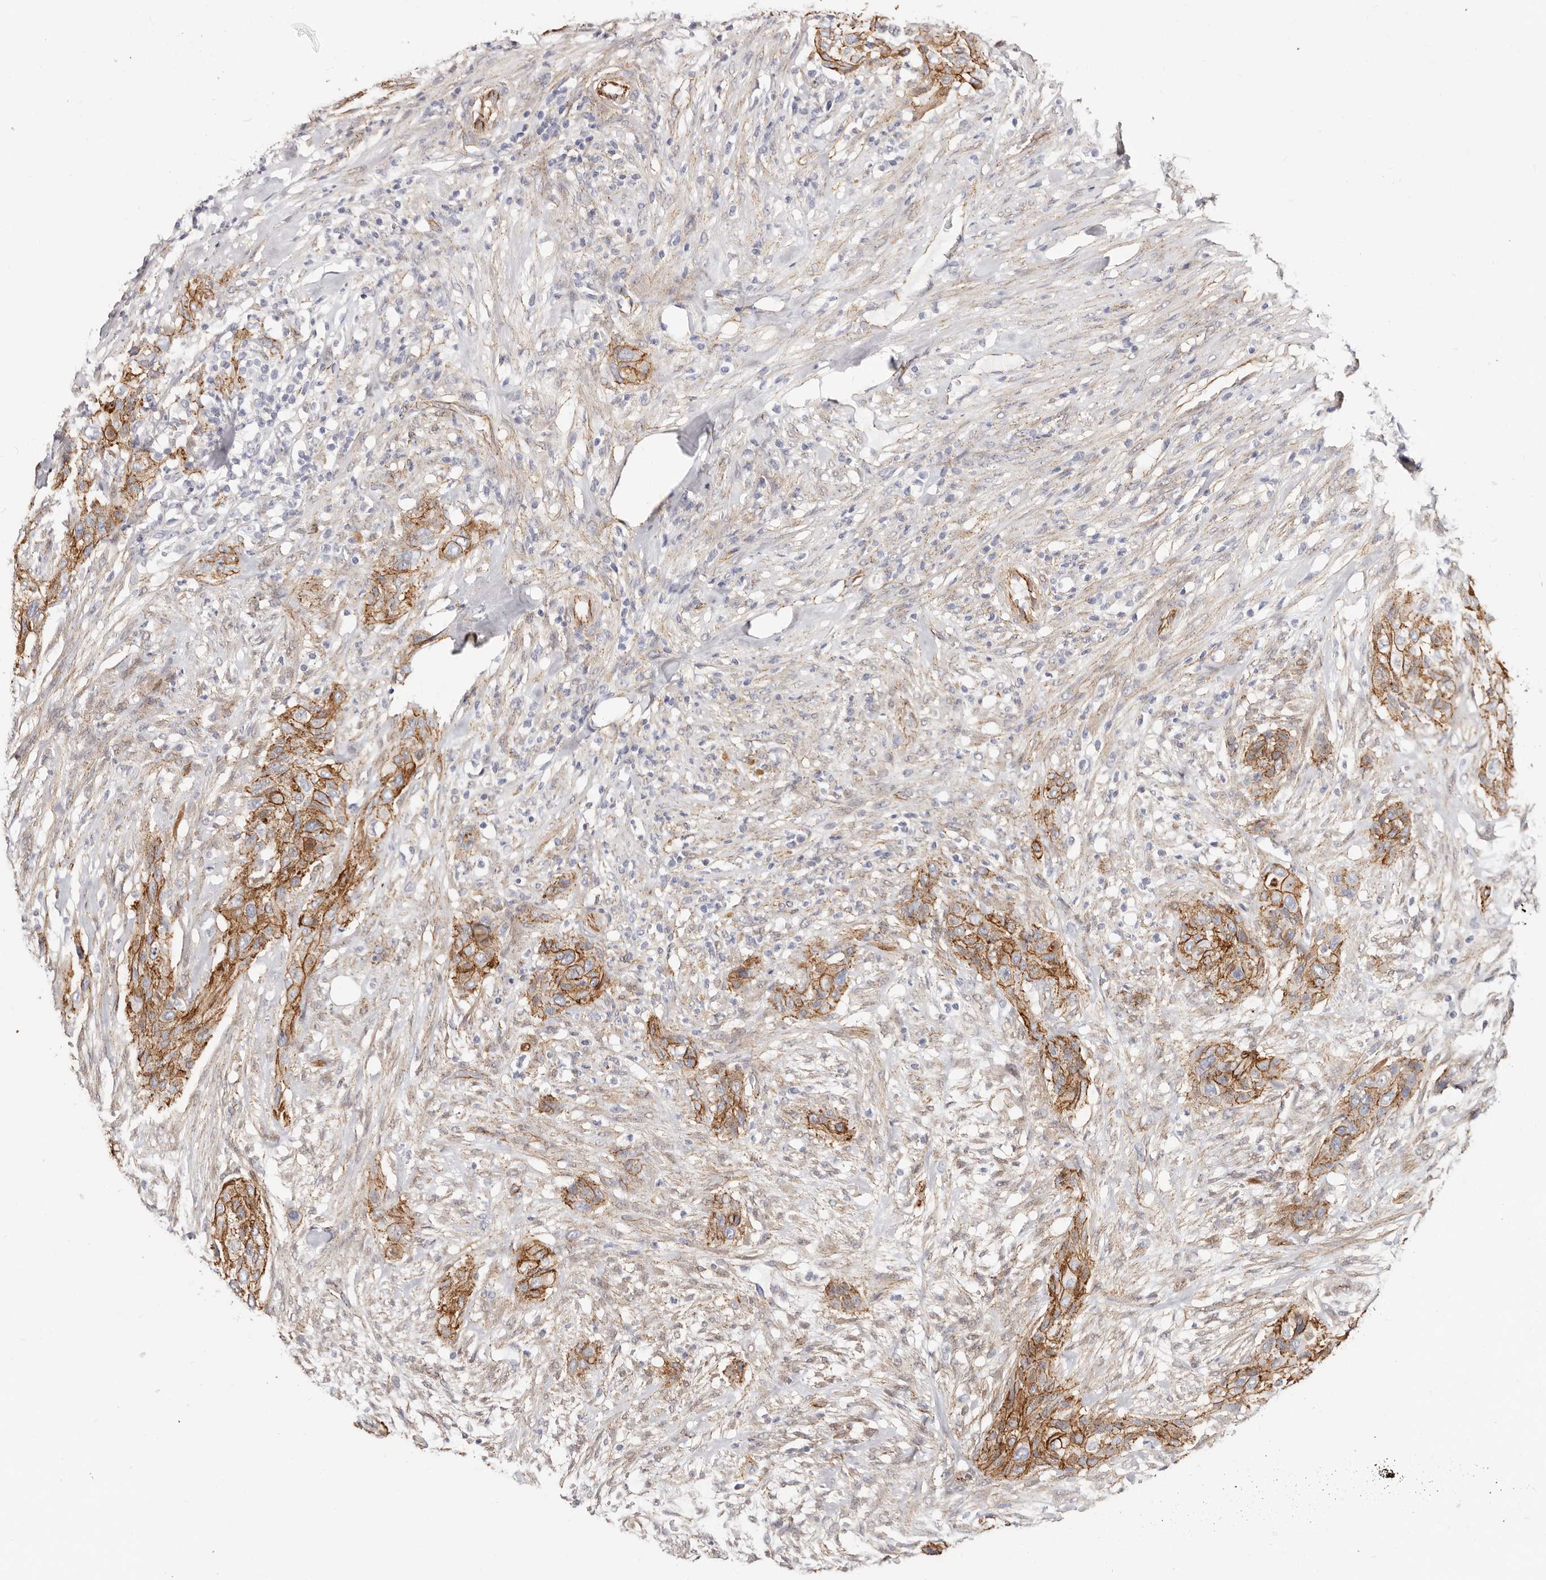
{"staining": {"intensity": "strong", "quantity": ">75%", "location": "cytoplasmic/membranous"}, "tissue": "urothelial cancer", "cell_type": "Tumor cells", "image_type": "cancer", "snomed": [{"axis": "morphology", "description": "Urothelial carcinoma, High grade"}, {"axis": "topography", "description": "Urinary bladder"}], "caption": "The image shows staining of urothelial cancer, revealing strong cytoplasmic/membranous protein expression (brown color) within tumor cells.", "gene": "CTNNB1", "patient": {"sex": "male", "age": 35}}